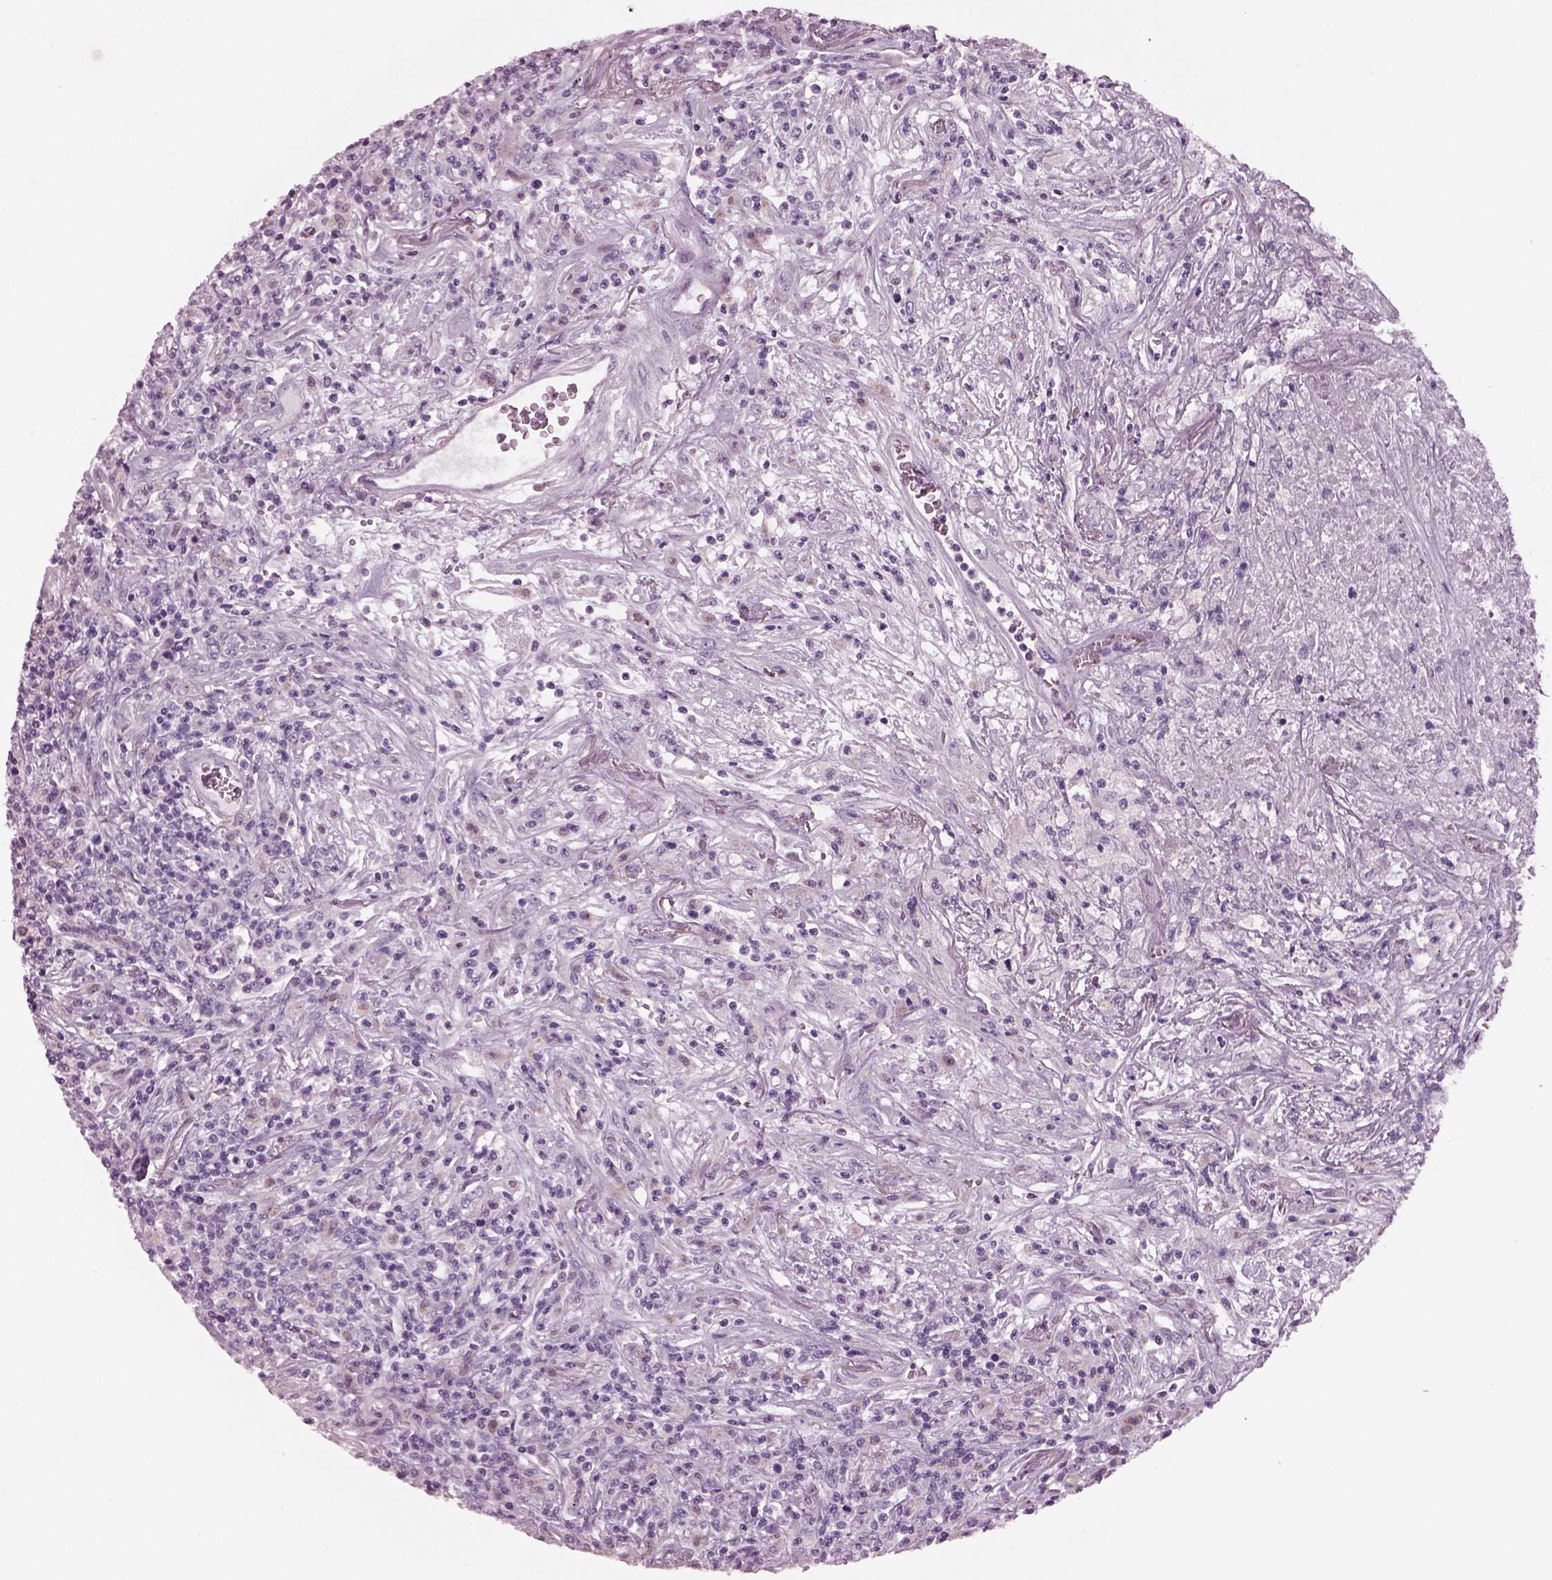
{"staining": {"intensity": "negative", "quantity": "none", "location": "none"}, "tissue": "lymphoma", "cell_type": "Tumor cells", "image_type": "cancer", "snomed": [{"axis": "morphology", "description": "Malignant lymphoma, non-Hodgkin's type, High grade"}, {"axis": "topography", "description": "Lung"}], "caption": "DAB immunohistochemical staining of human high-grade malignant lymphoma, non-Hodgkin's type exhibits no significant staining in tumor cells. (DAB (3,3'-diaminobenzidine) immunohistochemistry, high magnification).", "gene": "PRR9", "patient": {"sex": "male", "age": 79}}